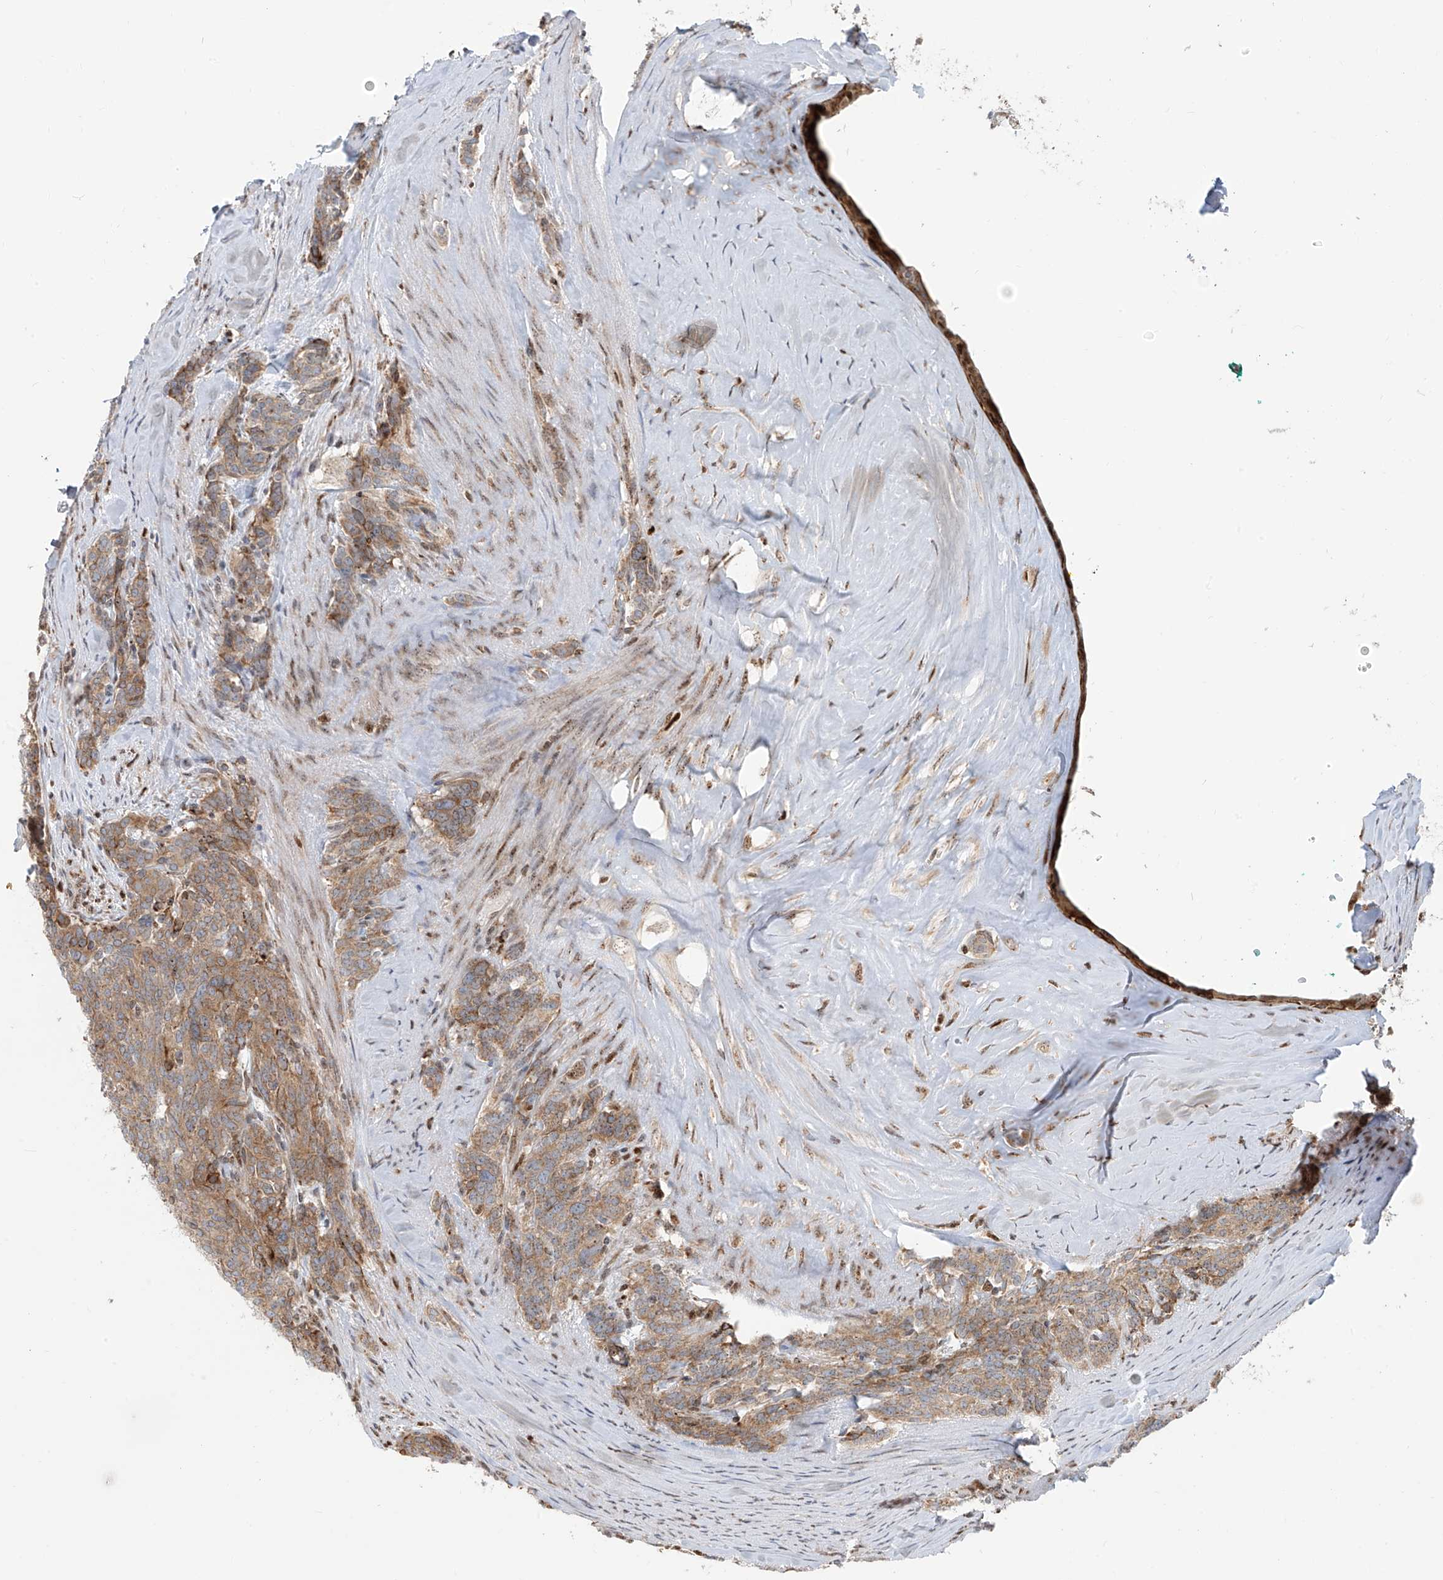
{"staining": {"intensity": "moderate", "quantity": ">75%", "location": "cytoplasmic/membranous"}, "tissue": "carcinoid", "cell_type": "Tumor cells", "image_type": "cancer", "snomed": [{"axis": "morphology", "description": "Carcinoid, malignant, NOS"}, {"axis": "topography", "description": "Lung"}], "caption": "This is an image of IHC staining of carcinoid, which shows moderate expression in the cytoplasmic/membranous of tumor cells.", "gene": "ZBTB8A", "patient": {"sex": "female", "age": 46}}